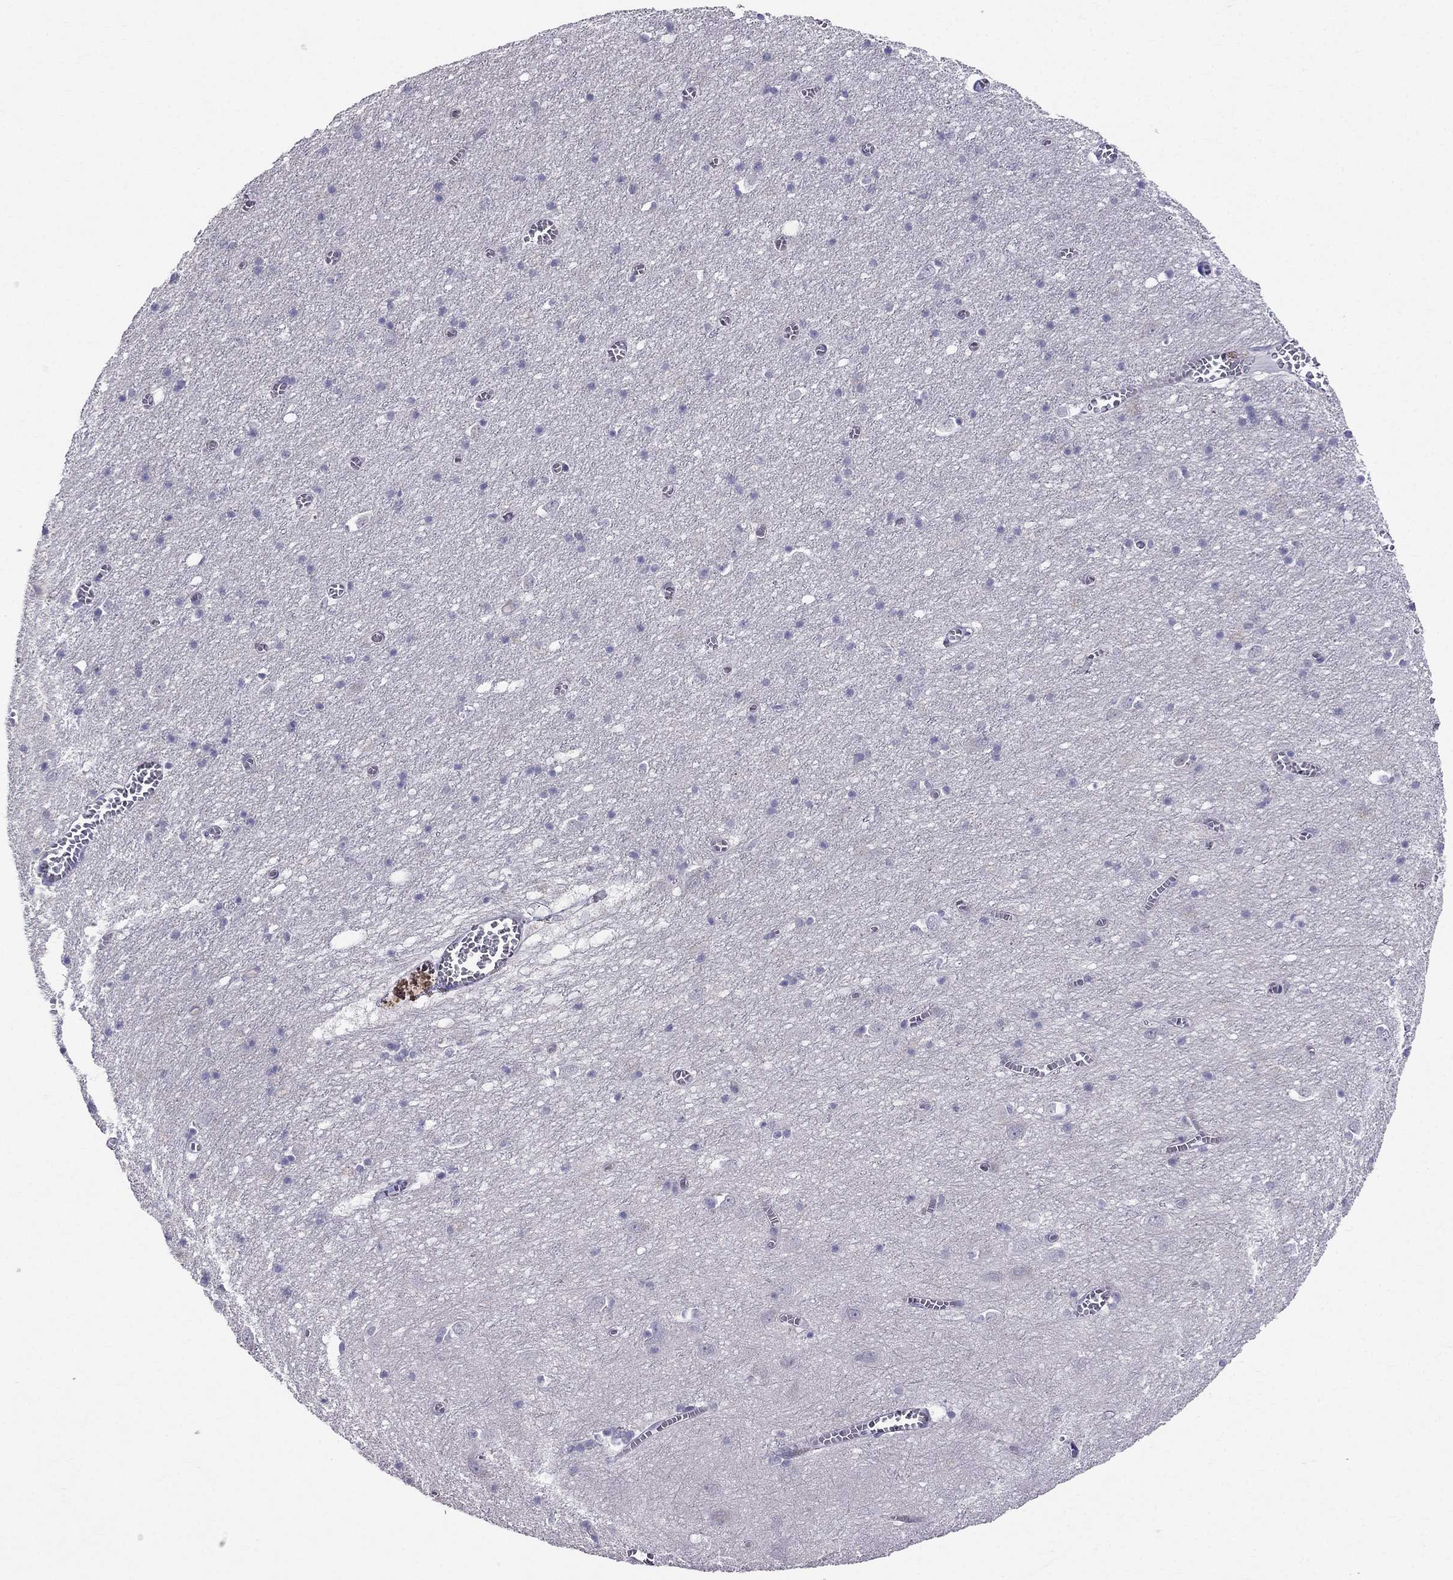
{"staining": {"intensity": "negative", "quantity": "none", "location": "none"}, "tissue": "cerebral cortex", "cell_type": "Endothelial cells", "image_type": "normal", "snomed": [{"axis": "morphology", "description": "Normal tissue, NOS"}, {"axis": "topography", "description": "Cerebral cortex"}], "caption": "Unremarkable cerebral cortex was stained to show a protein in brown. There is no significant positivity in endothelial cells.", "gene": "BAG5", "patient": {"sex": "male", "age": 70}}